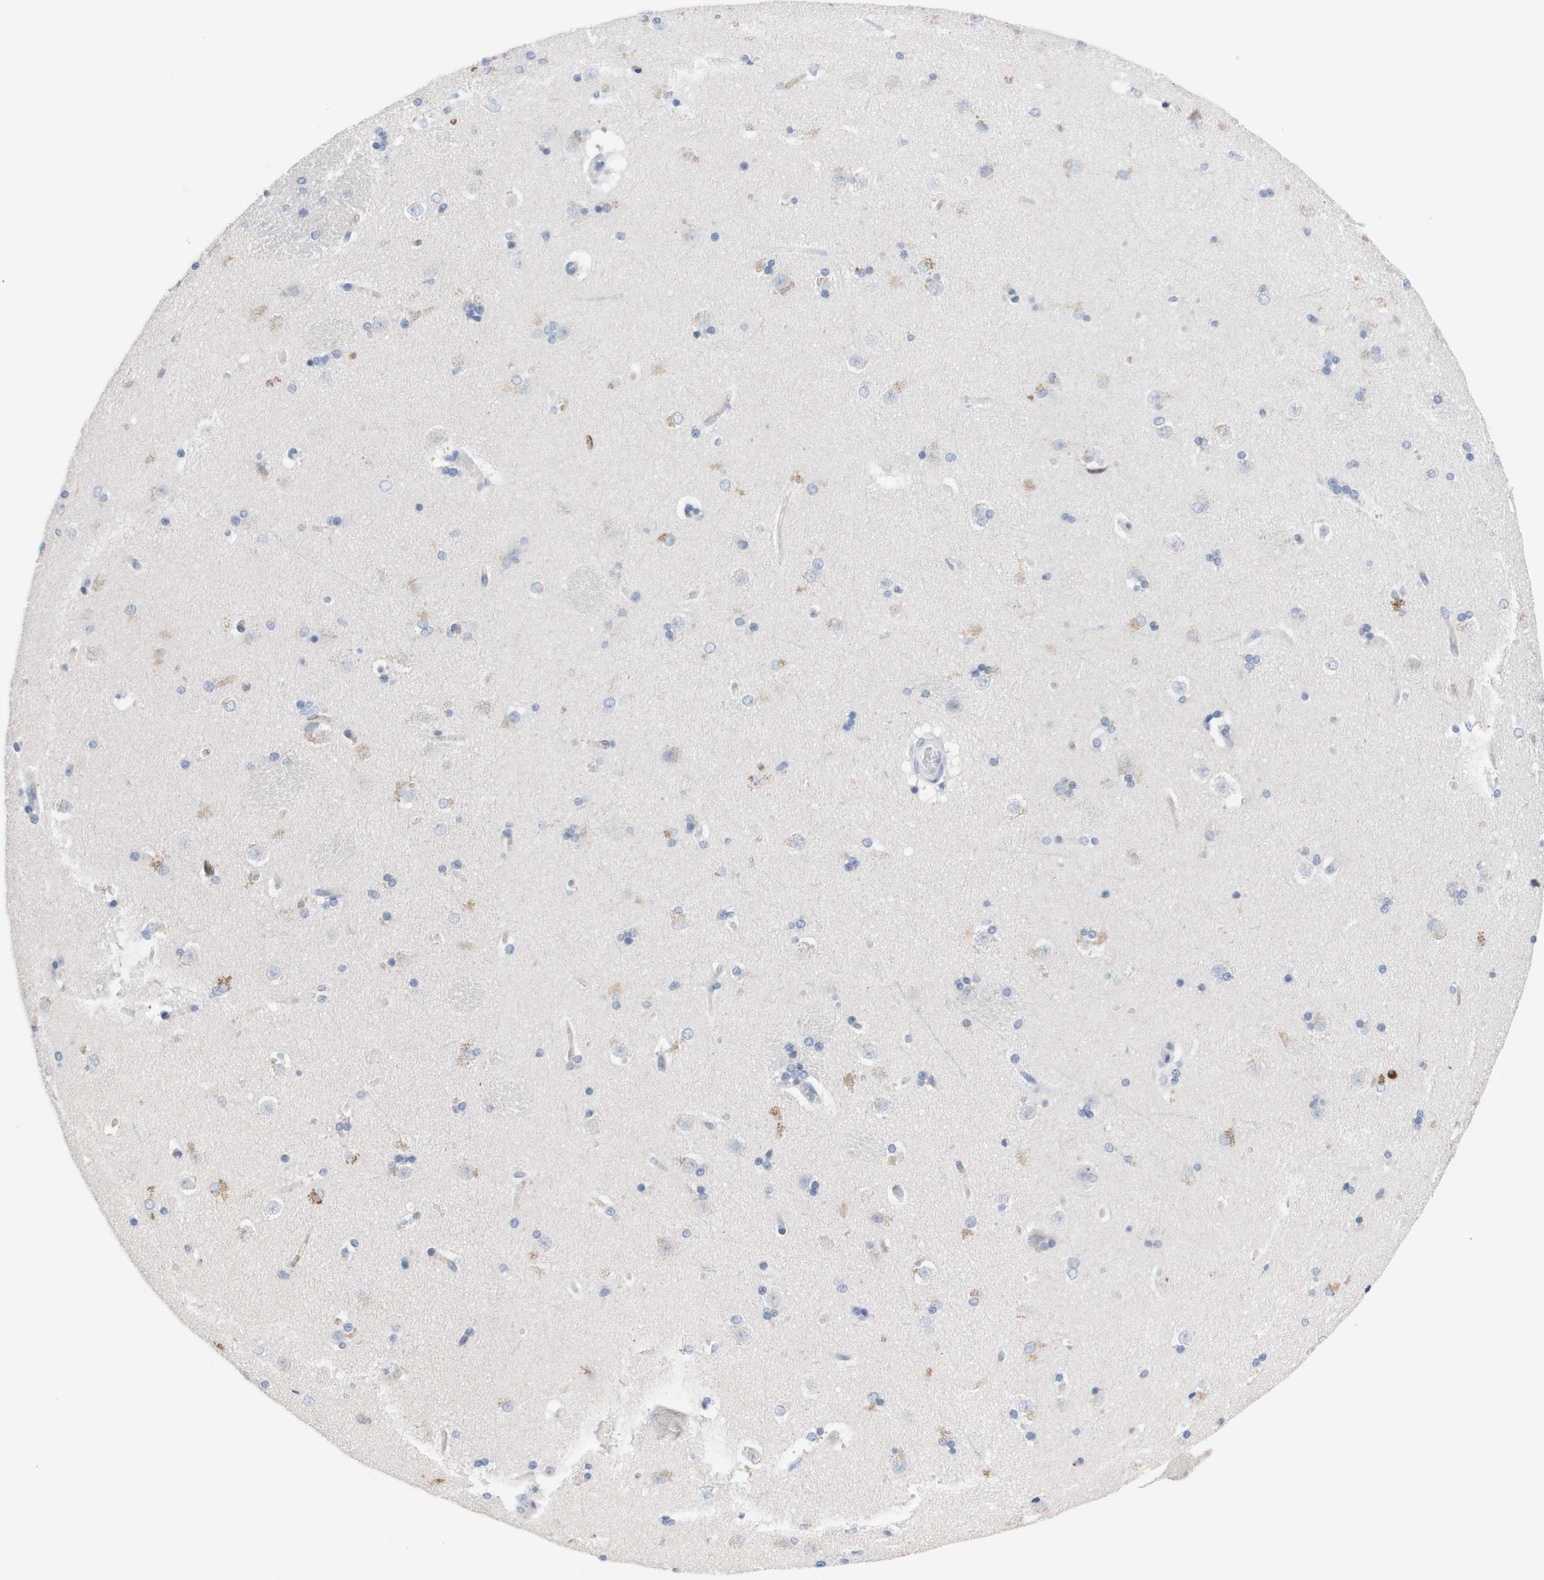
{"staining": {"intensity": "moderate", "quantity": "<25%", "location": "cytoplasmic/membranous"}, "tissue": "caudate", "cell_type": "Glial cells", "image_type": "normal", "snomed": [{"axis": "morphology", "description": "Normal tissue, NOS"}, {"axis": "topography", "description": "Lateral ventricle wall"}], "caption": "DAB immunohistochemical staining of unremarkable caudate demonstrates moderate cytoplasmic/membranous protein expression in approximately <25% of glial cells. The protein is stained brown, and the nuclei are stained in blue (DAB (3,3'-diaminobenzidine) IHC with brightfield microscopy, high magnification).", "gene": "ANGPT2", "patient": {"sex": "female", "age": 19}}